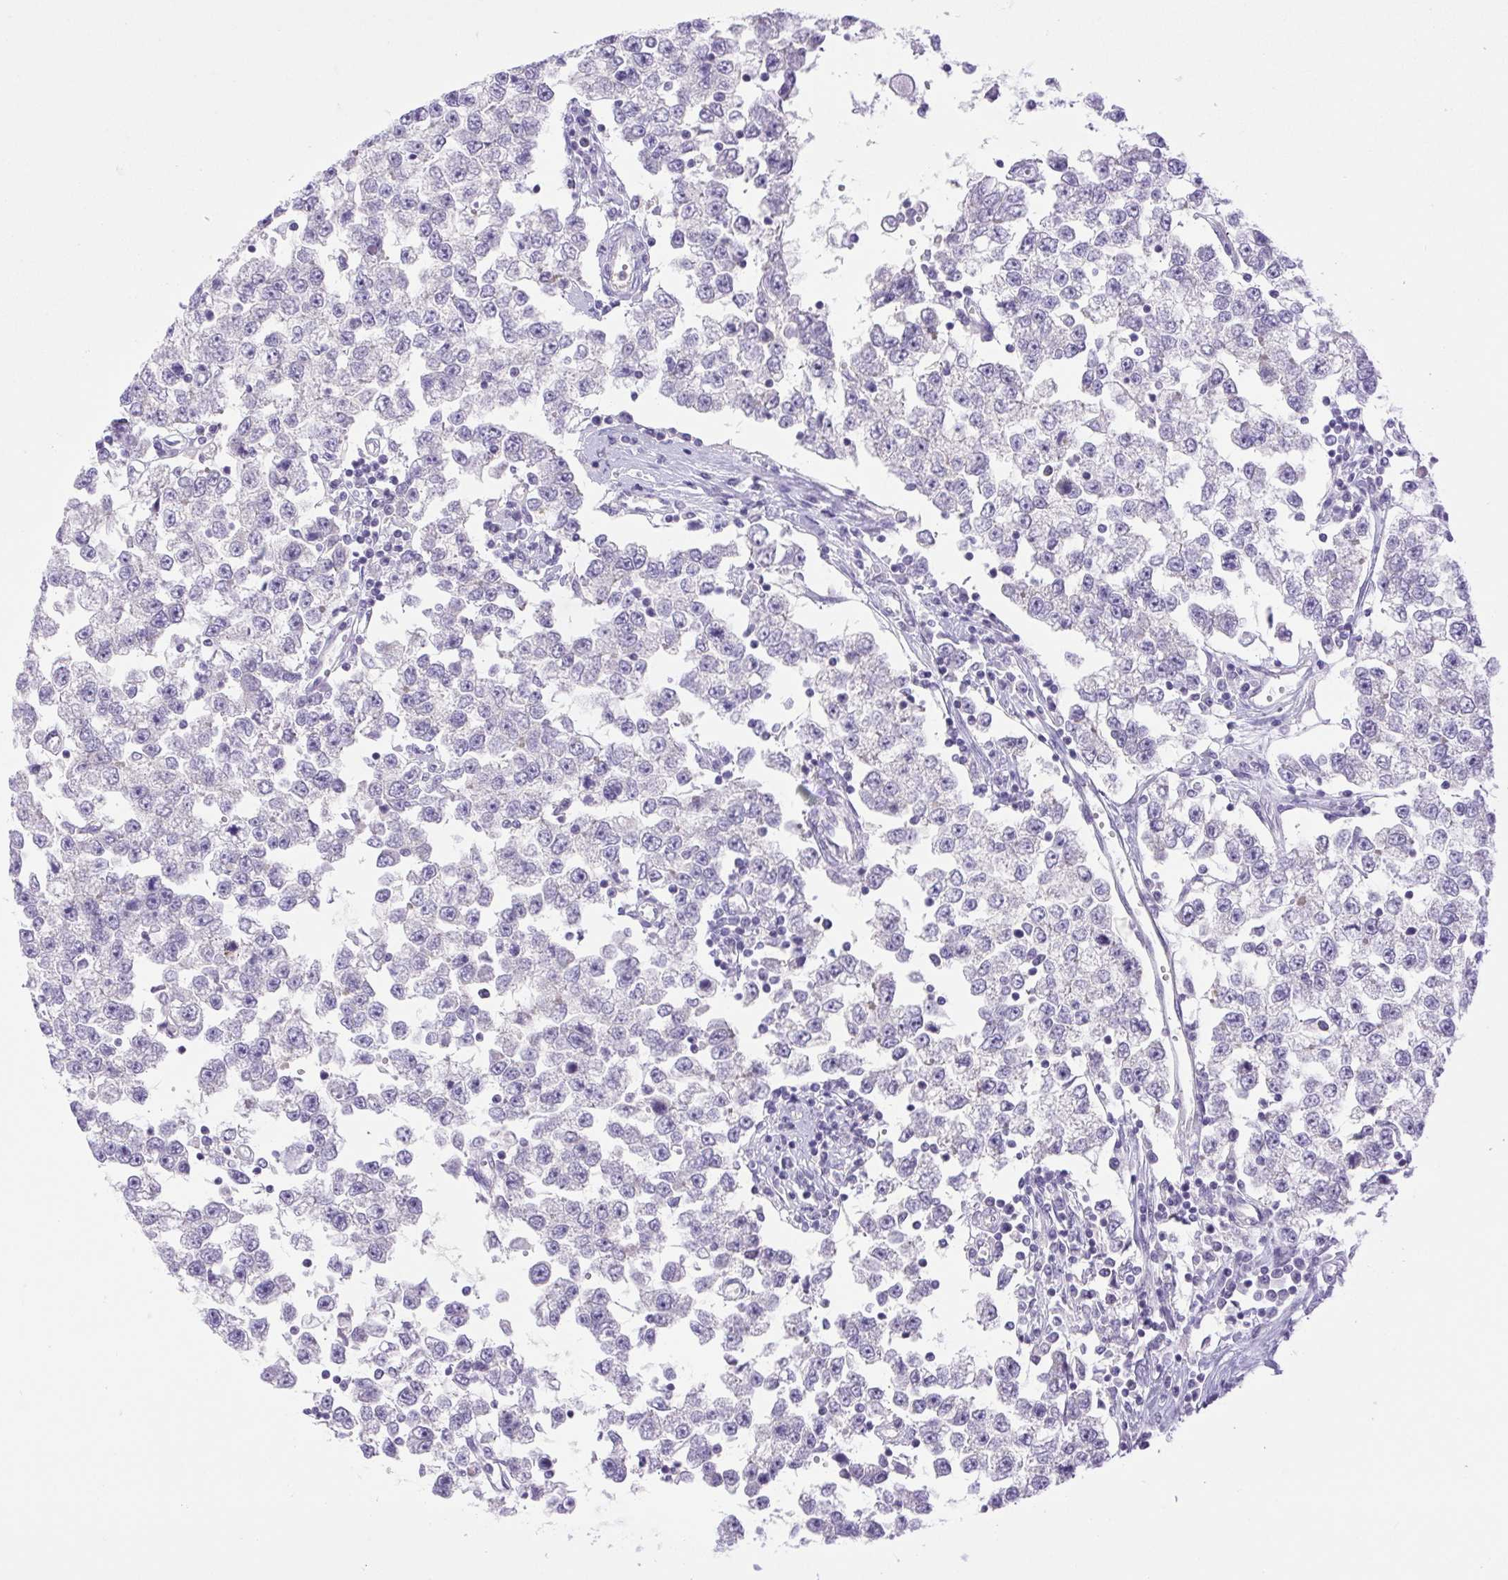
{"staining": {"intensity": "negative", "quantity": "none", "location": "none"}, "tissue": "testis cancer", "cell_type": "Tumor cells", "image_type": "cancer", "snomed": [{"axis": "morphology", "description": "Seminoma, NOS"}, {"axis": "topography", "description": "Testis"}], "caption": "DAB (3,3'-diaminobenzidine) immunohistochemical staining of human testis seminoma shows no significant expression in tumor cells.", "gene": "FAM177B", "patient": {"sex": "male", "age": 34}}